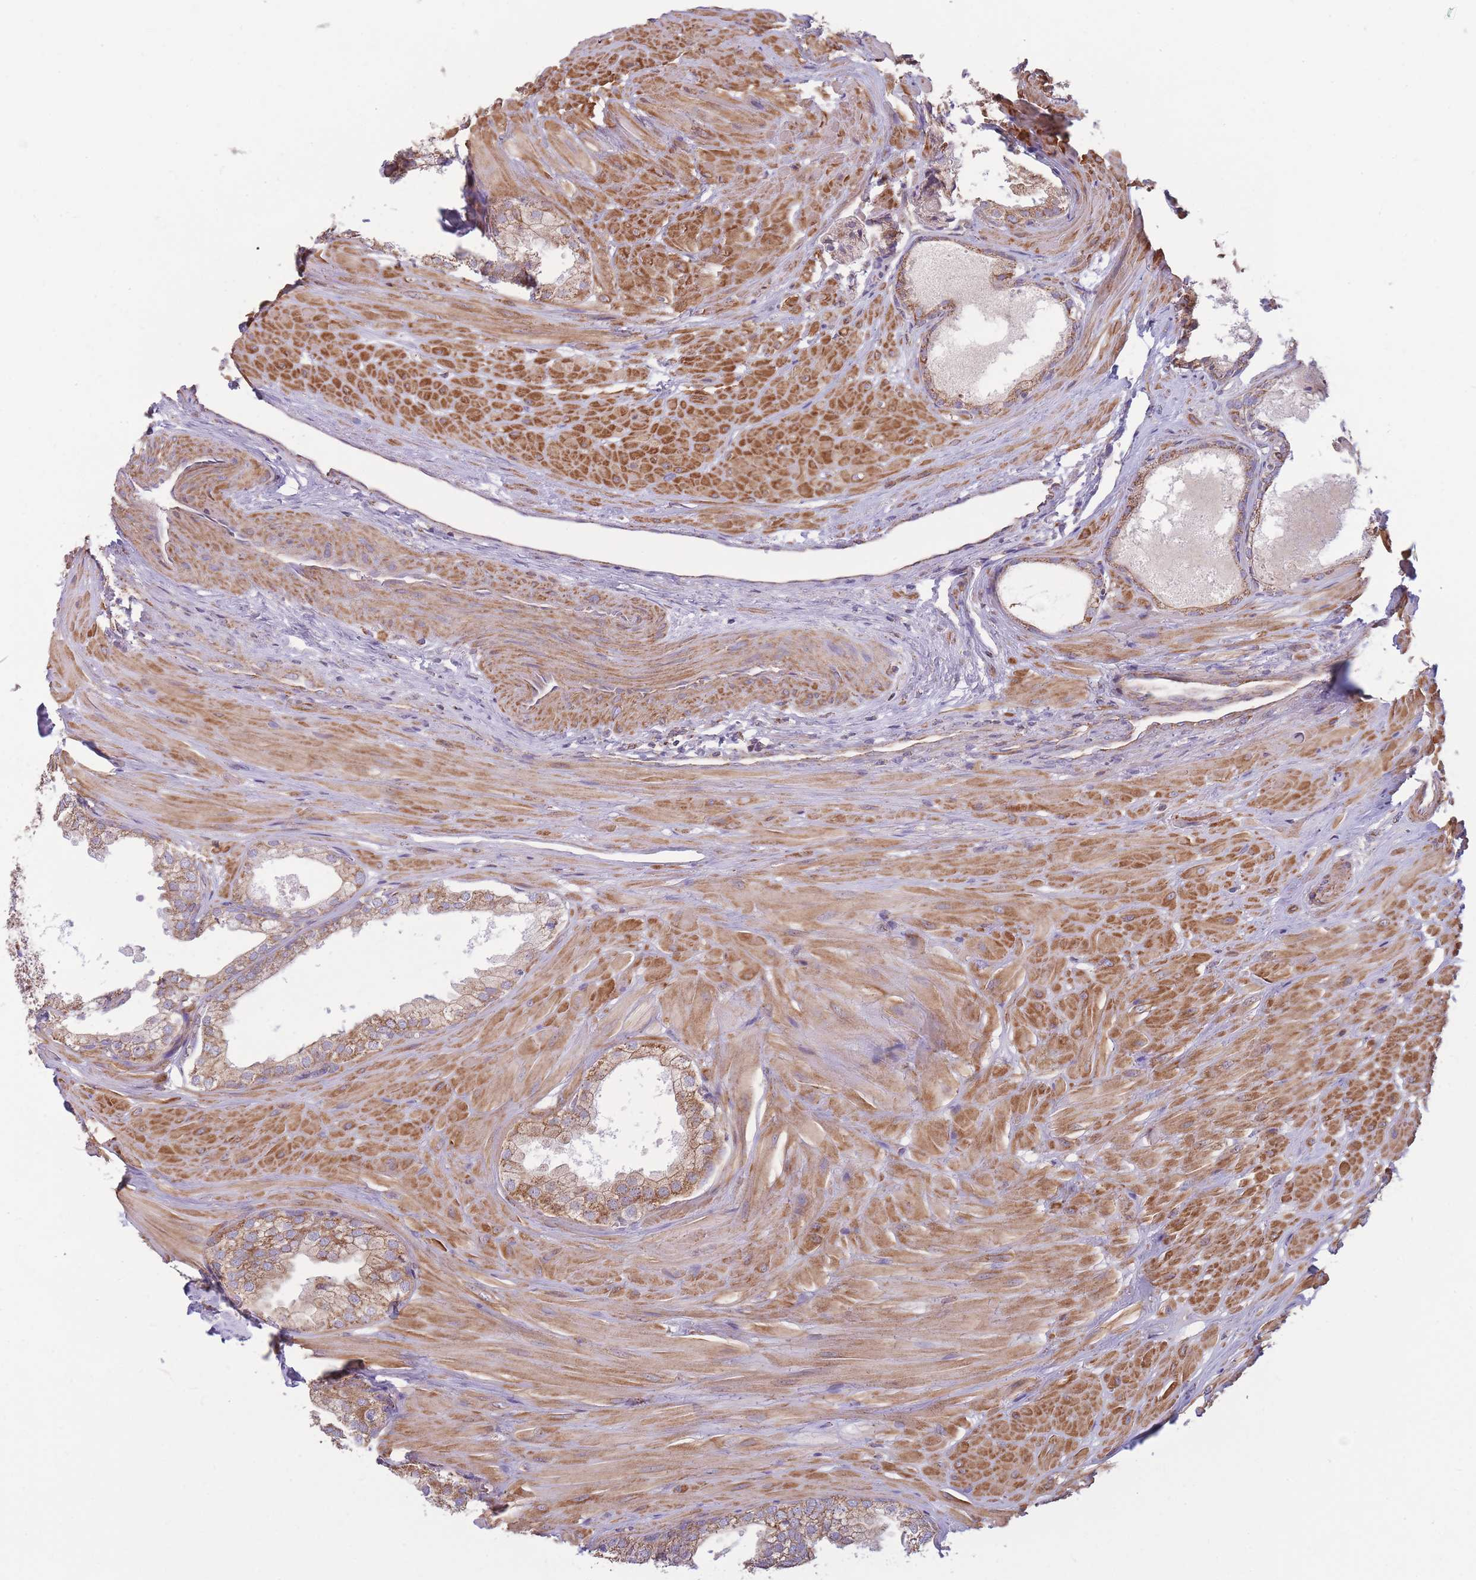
{"staining": {"intensity": "moderate", "quantity": ">75%", "location": "cytoplasmic/membranous"}, "tissue": "prostate", "cell_type": "Glandular cells", "image_type": "normal", "snomed": [{"axis": "morphology", "description": "Normal tissue, NOS"}, {"axis": "topography", "description": "Prostate"}, {"axis": "topography", "description": "Peripheral nerve tissue"}], "caption": "The image shows a brown stain indicating the presence of a protein in the cytoplasmic/membranous of glandular cells in prostate.", "gene": "KIF16B", "patient": {"sex": "male", "age": 55}}